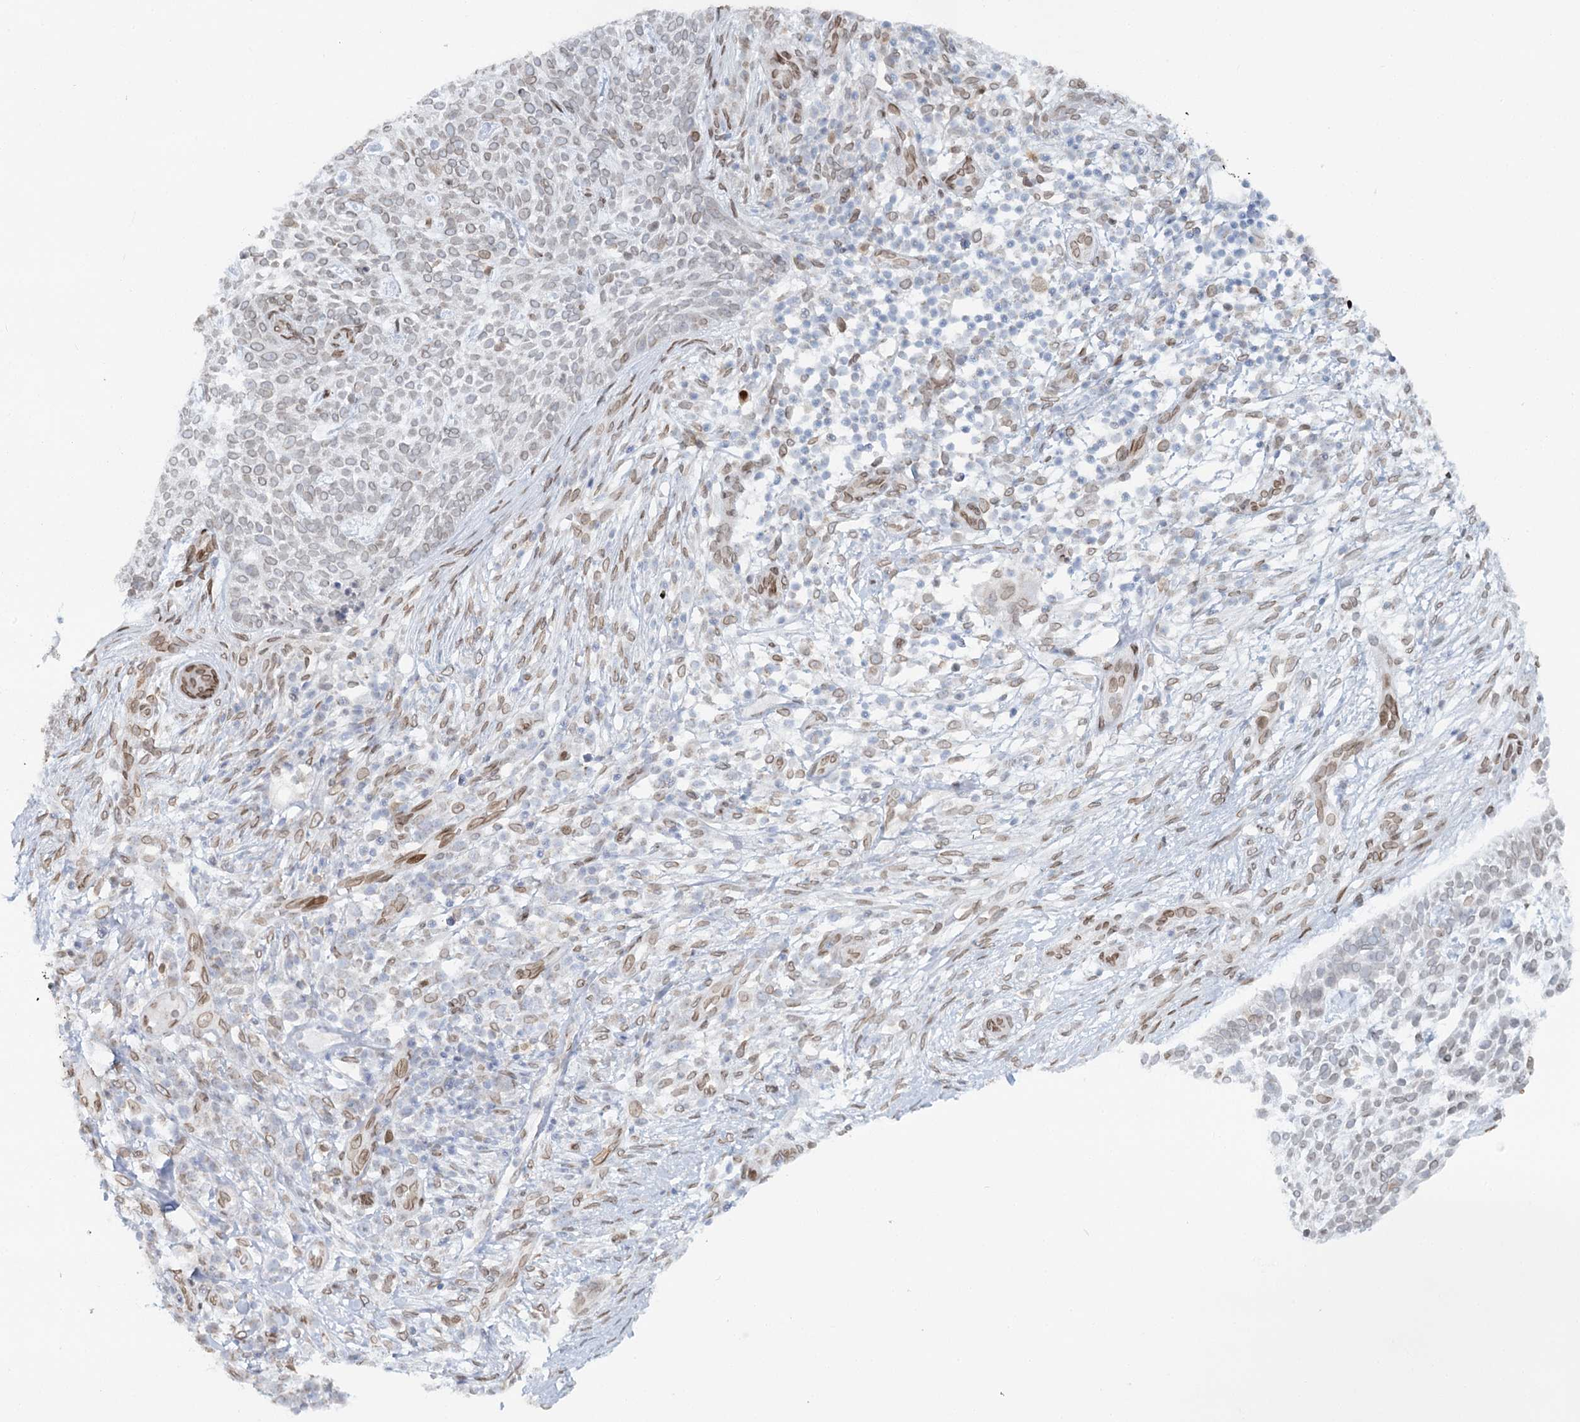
{"staining": {"intensity": "weak", "quantity": "<25%", "location": "cytoplasmic/membranous,nuclear"}, "tissue": "skin cancer", "cell_type": "Tumor cells", "image_type": "cancer", "snomed": [{"axis": "morphology", "description": "Basal cell carcinoma"}, {"axis": "topography", "description": "Skin"}], "caption": "Tumor cells show no significant protein positivity in basal cell carcinoma (skin).", "gene": "VWA5A", "patient": {"sex": "female", "age": 64}}